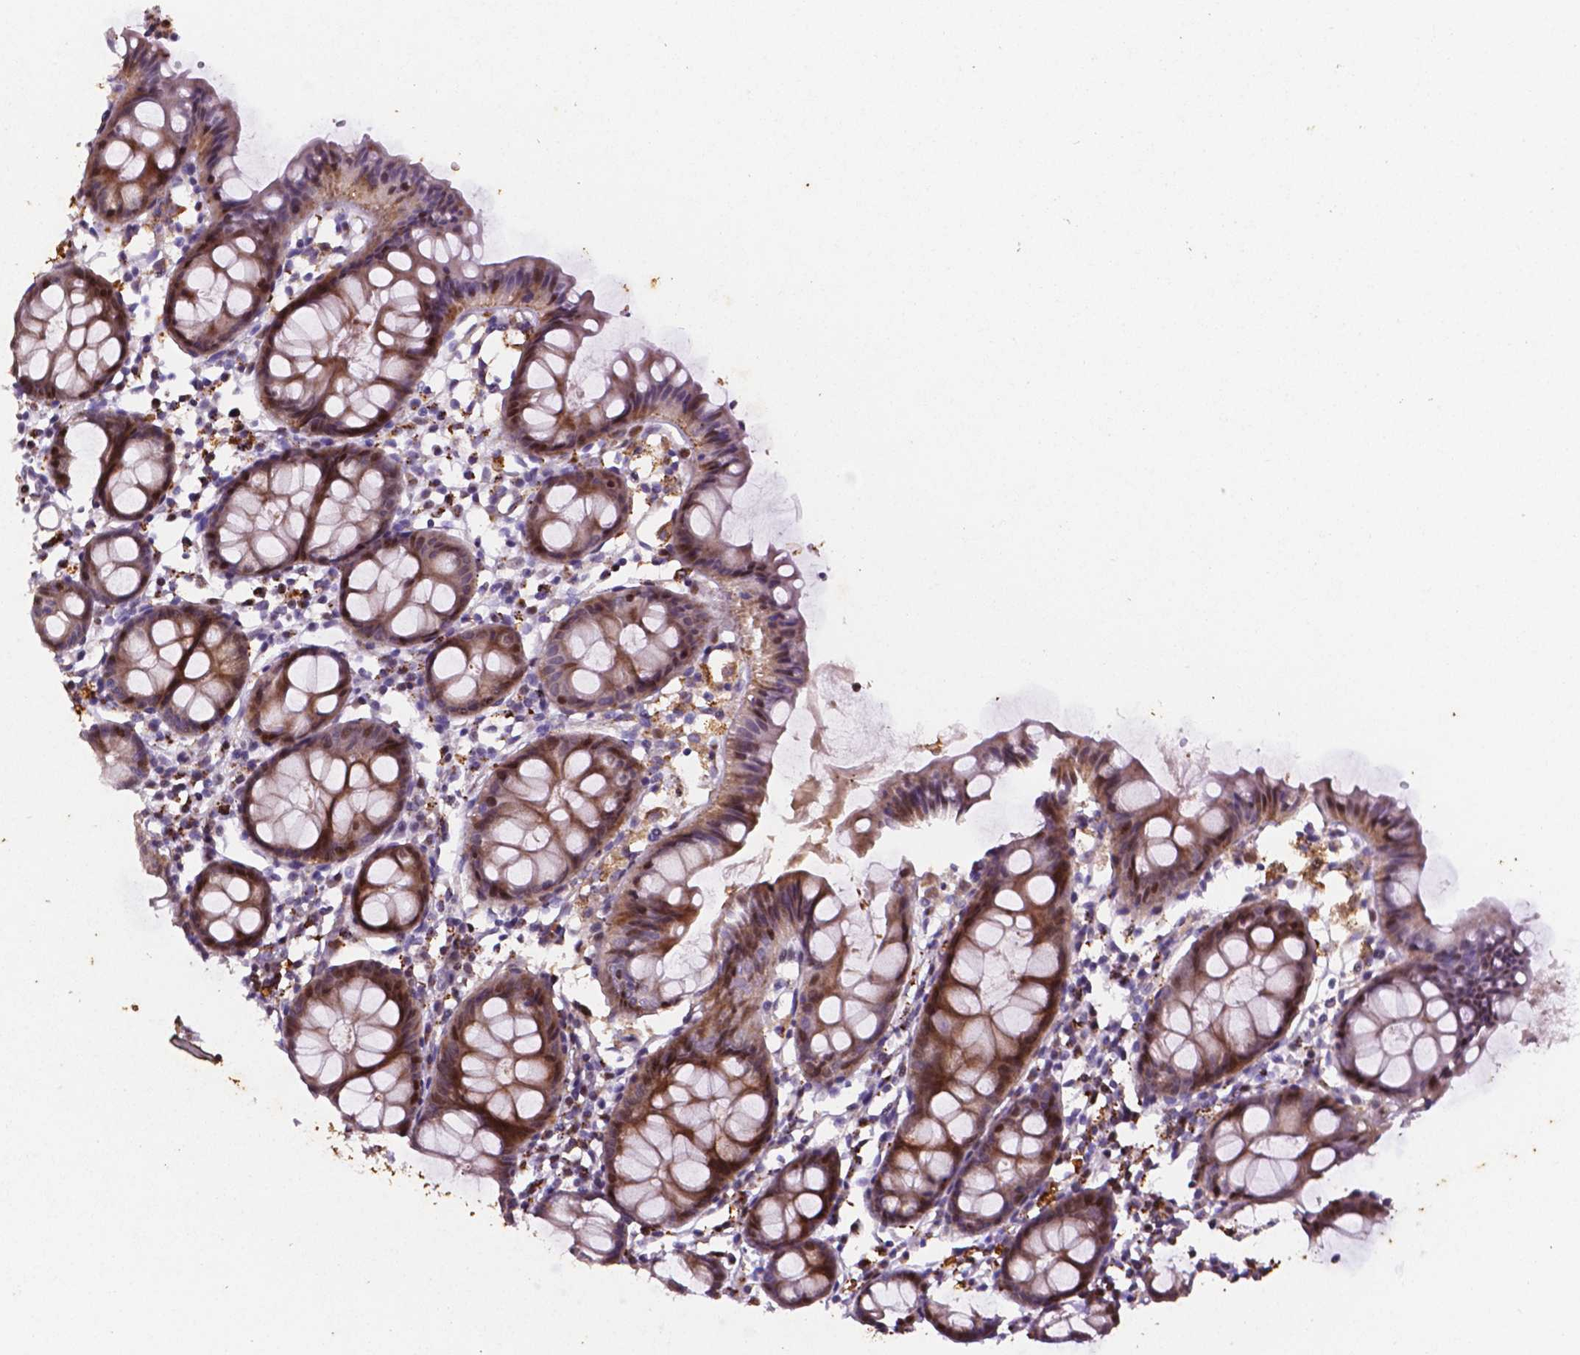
{"staining": {"intensity": "strong", "quantity": "25%-75%", "location": "nuclear"}, "tissue": "colon", "cell_type": "Endothelial cells", "image_type": "normal", "snomed": [{"axis": "morphology", "description": "Normal tissue, NOS"}, {"axis": "topography", "description": "Colon"}], "caption": "Immunohistochemical staining of normal colon shows high levels of strong nuclear expression in approximately 25%-75% of endothelial cells. (DAB (3,3'-diaminobenzidine) IHC with brightfield microscopy, high magnification).", "gene": "TM4SF20", "patient": {"sex": "female", "age": 84}}